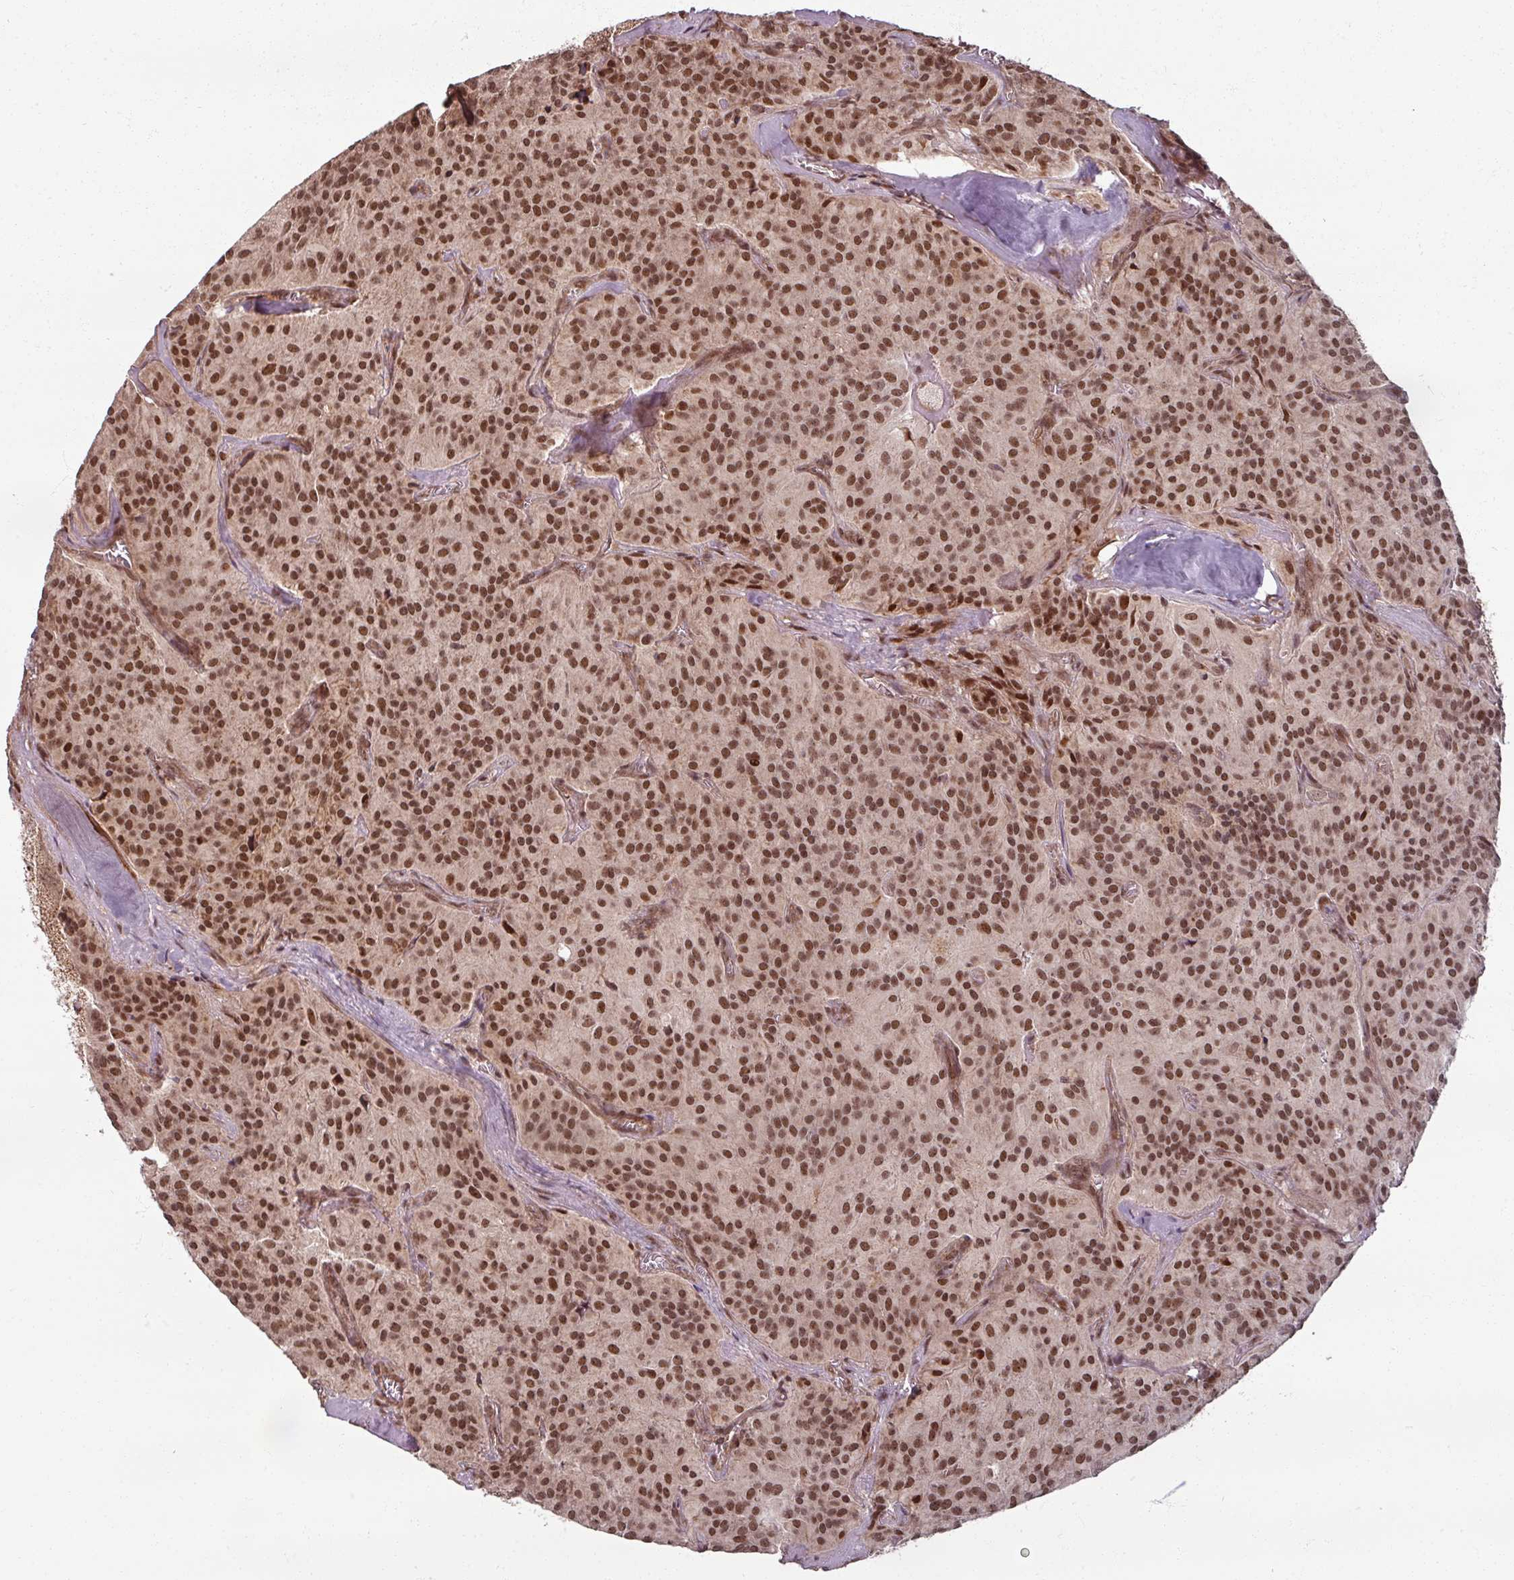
{"staining": {"intensity": "strong", "quantity": ">75%", "location": "nuclear"}, "tissue": "glioma", "cell_type": "Tumor cells", "image_type": "cancer", "snomed": [{"axis": "morphology", "description": "Glioma, malignant, Low grade"}, {"axis": "topography", "description": "Brain"}], "caption": "Immunohistochemistry (IHC) micrograph of neoplastic tissue: glioma stained using IHC shows high levels of strong protein expression localized specifically in the nuclear of tumor cells, appearing as a nuclear brown color.", "gene": "SWI5", "patient": {"sex": "male", "age": 42}}